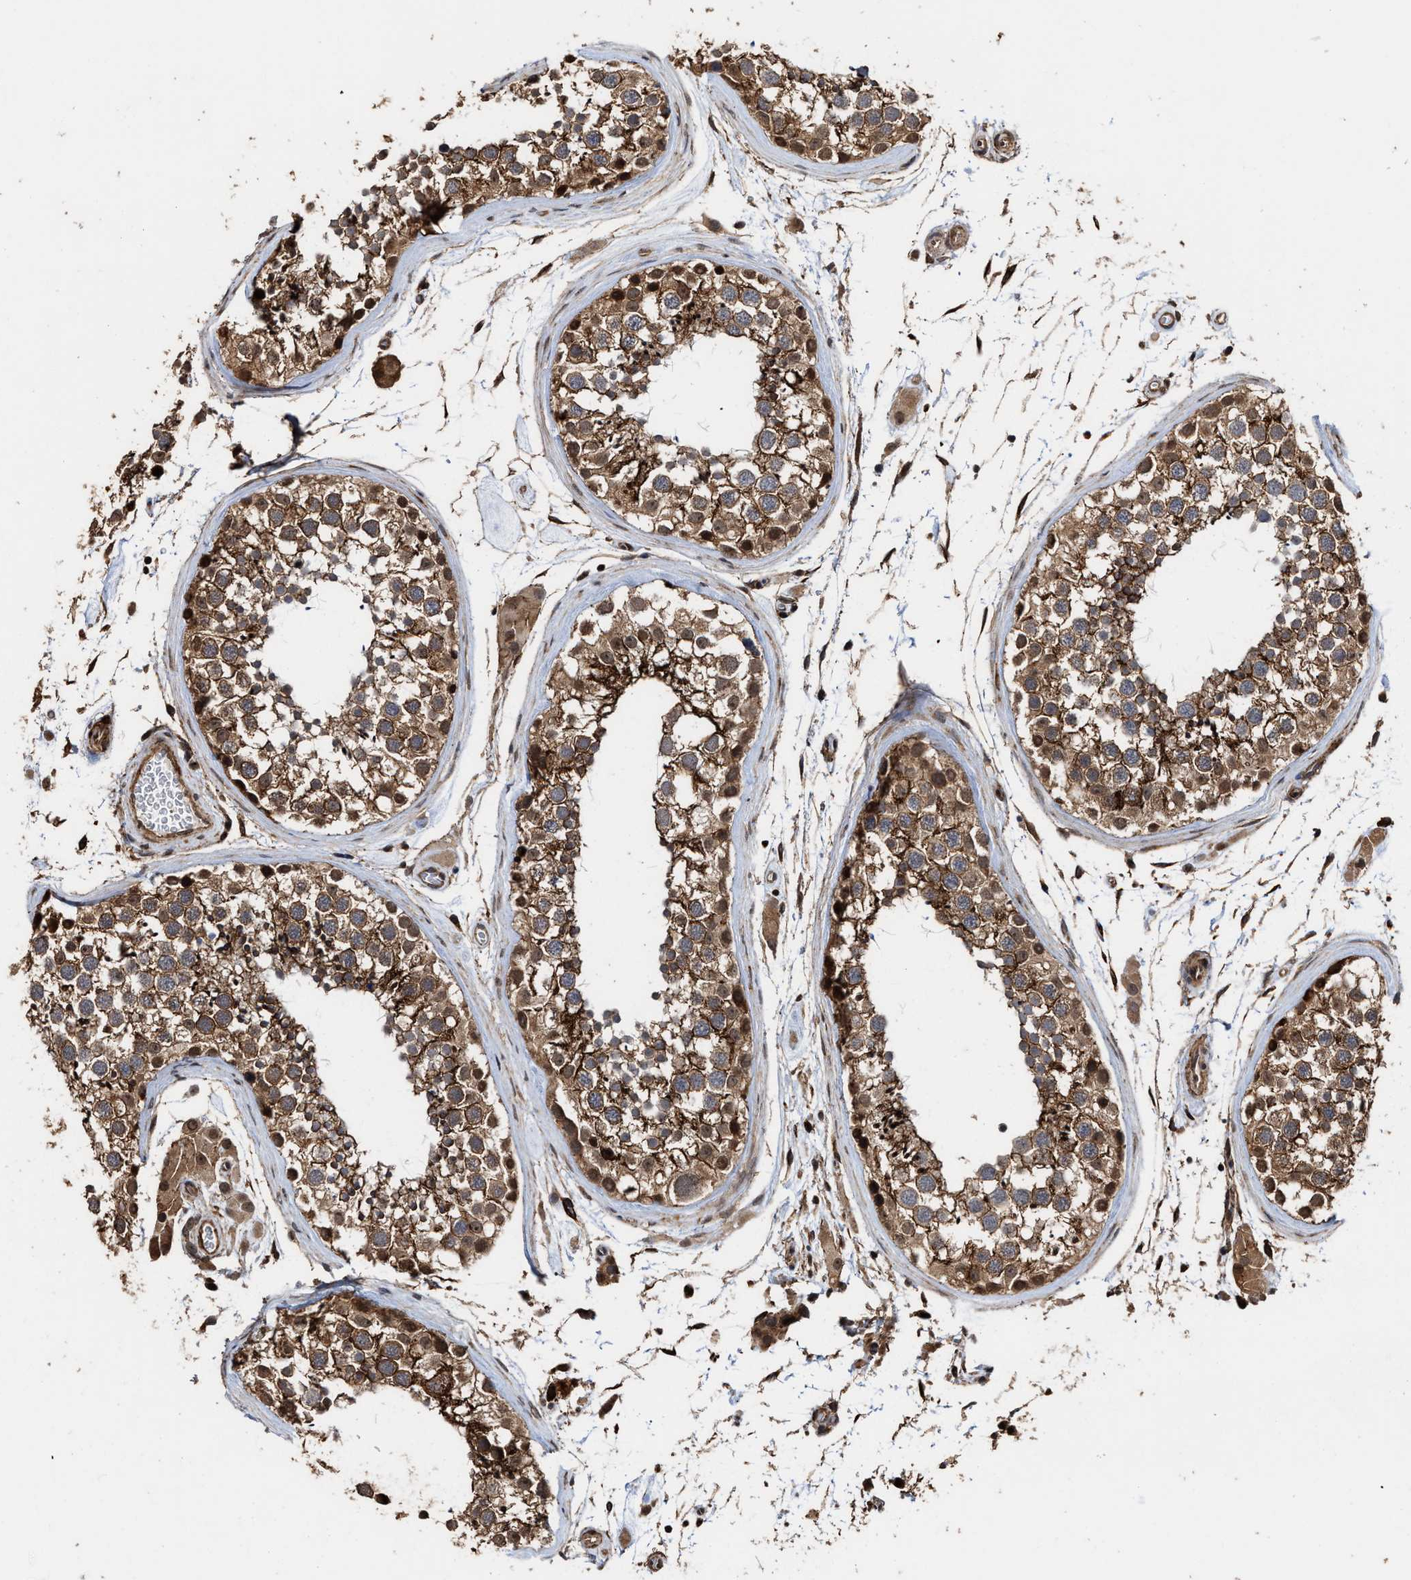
{"staining": {"intensity": "strong", "quantity": ">75%", "location": "cytoplasmic/membranous"}, "tissue": "testis", "cell_type": "Cells in seminiferous ducts", "image_type": "normal", "snomed": [{"axis": "morphology", "description": "Normal tissue, NOS"}, {"axis": "topography", "description": "Testis"}], "caption": "Immunohistochemical staining of unremarkable testis shows high levels of strong cytoplasmic/membranous staining in about >75% of cells in seminiferous ducts.", "gene": "SEPTIN2", "patient": {"sex": "male", "age": 46}}